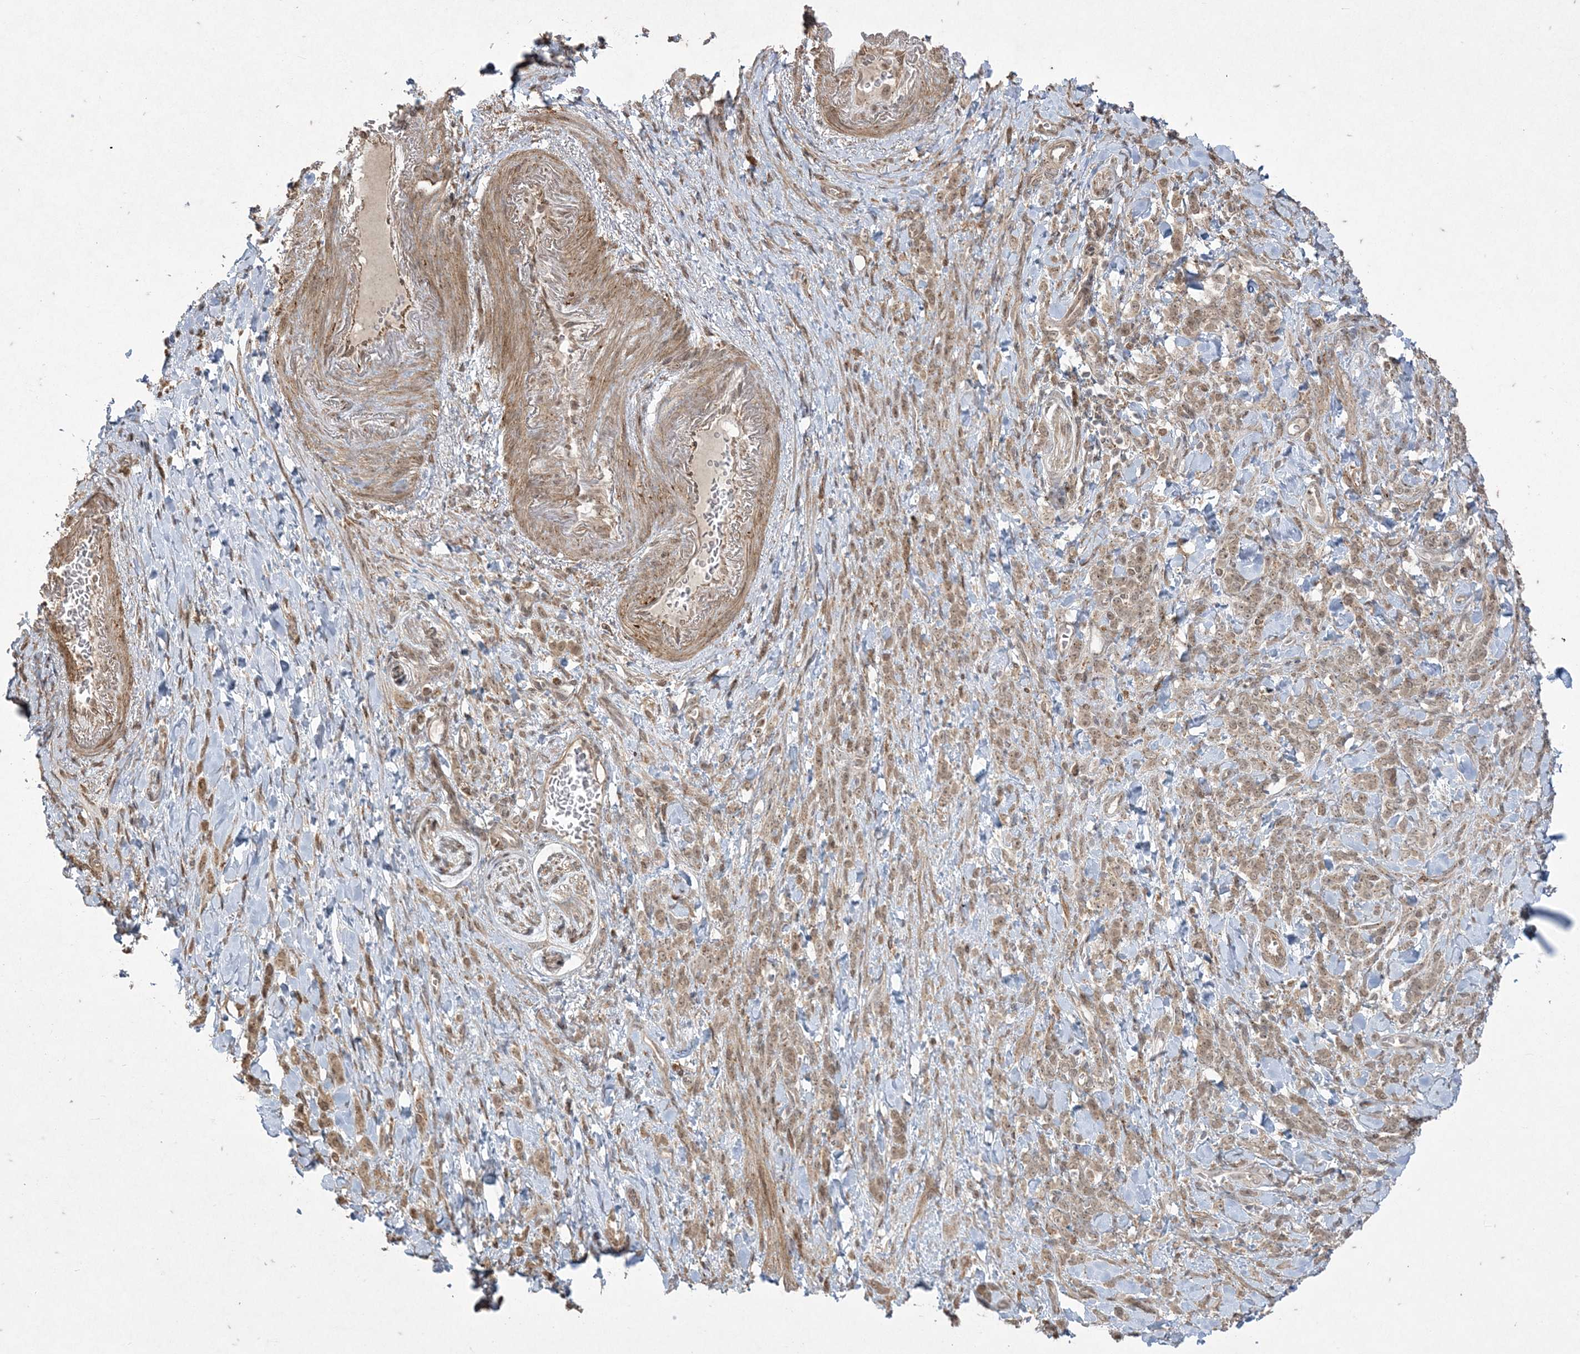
{"staining": {"intensity": "moderate", "quantity": "25%-75%", "location": "cytoplasmic/membranous,nuclear"}, "tissue": "stomach cancer", "cell_type": "Tumor cells", "image_type": "cancer", "snomed": [{"axis": "morphology", "description": "Normal tissue, NOS"}, {"axis": "morphology", "description": "Adenocarcinoma, NOS"}, {"axis": "topography", "description": "Stomach"}], "caption": "Immunohistochemistry micrograph of human adenocarcinoma (stomach) stained for a protein (brown), which displays medium levels of moderate cytoplasmic/membranous and nuclear staining in approximately 25%-75% of tumor cells.", "gene": "RRAS", "patient": {"sex": "male", "age": 82}}